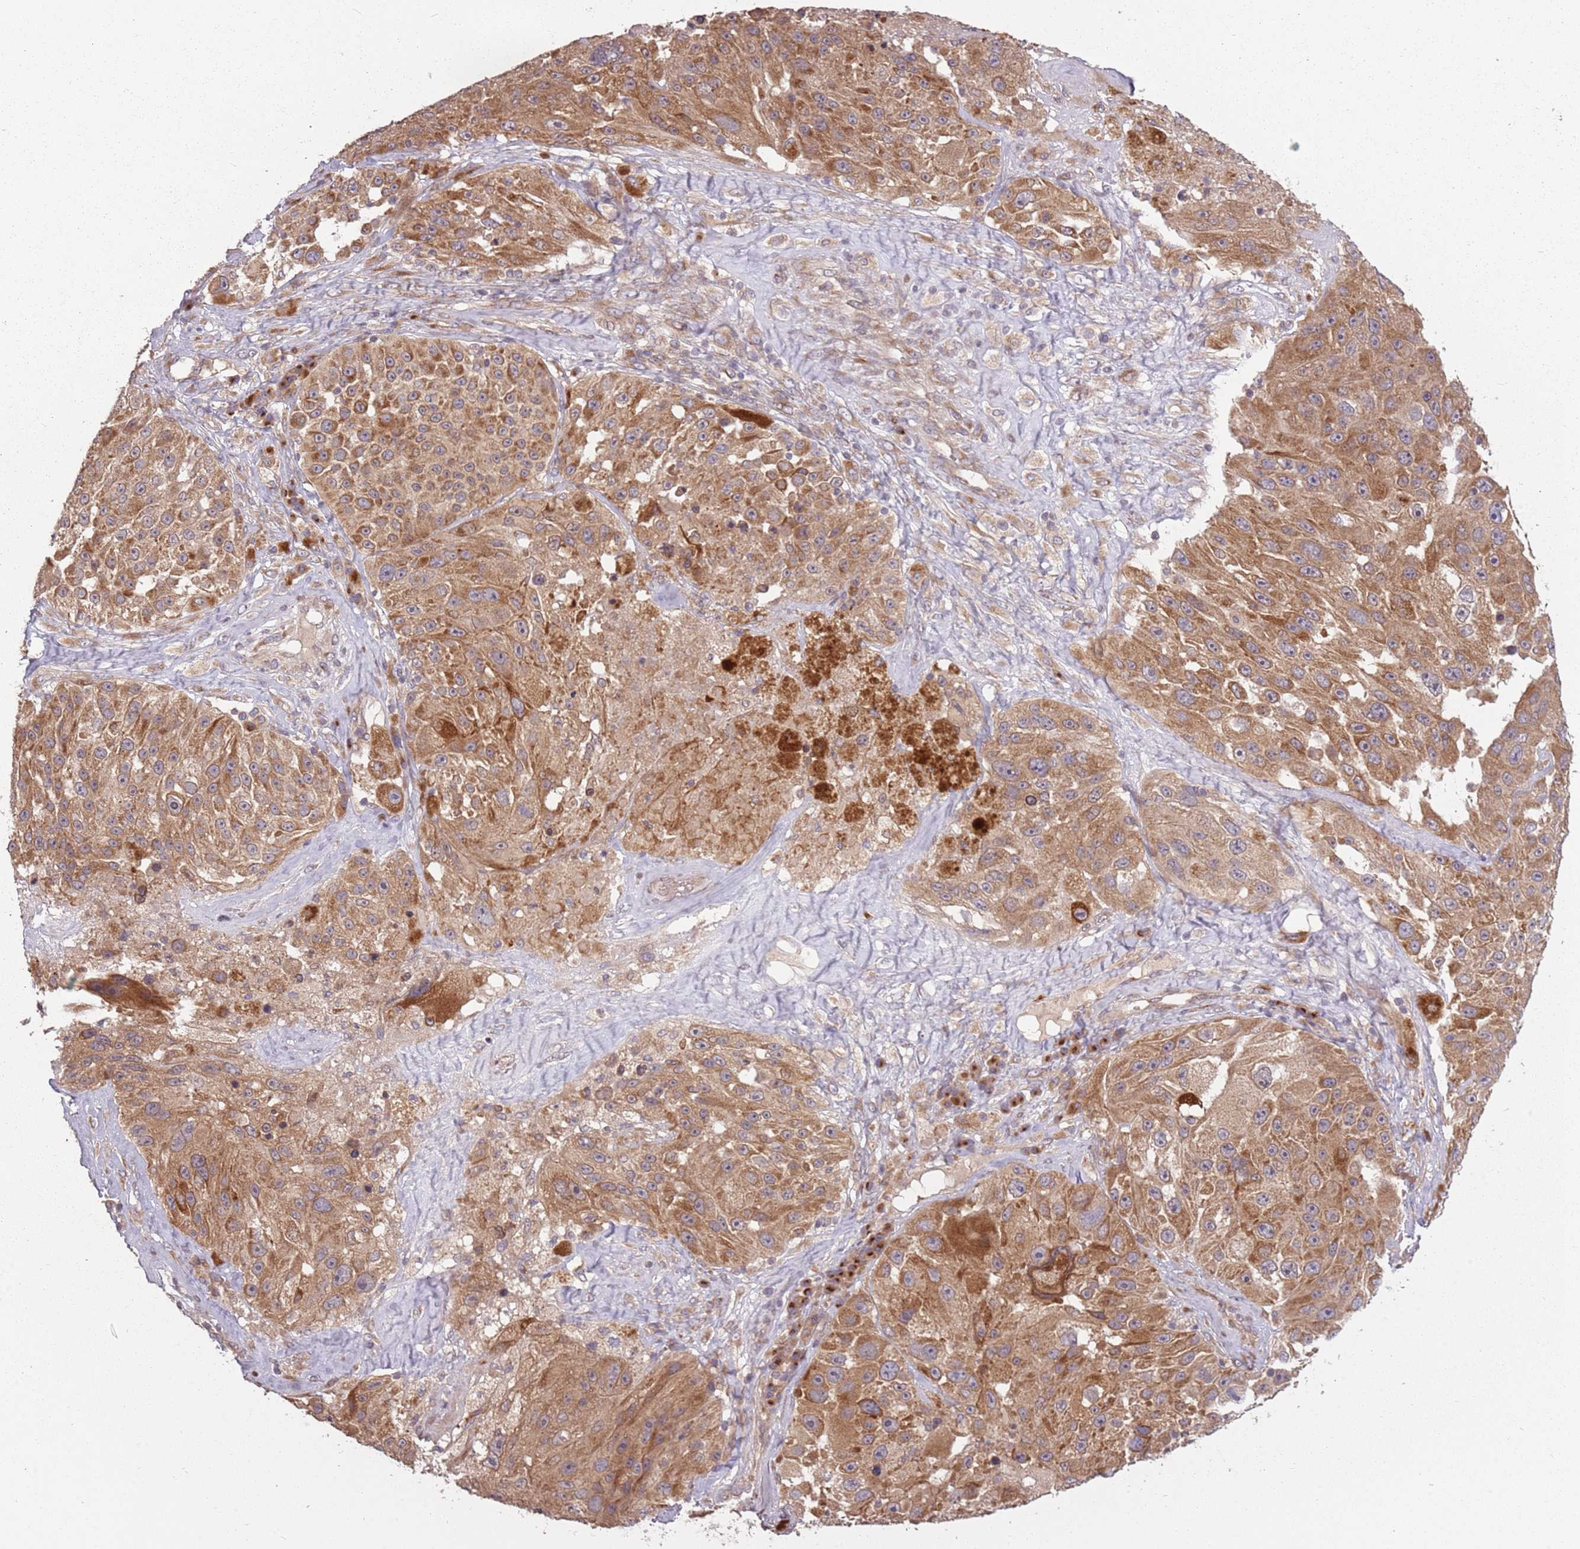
{"staining": {"intensity": "strong", "quantity": ">75%", "location": "cytoplasmic/membranous"}, "tissue": "melanoma", "cell_type": "Tumor cells", "image_type": "cancer", "snomed": [{"axis": "morphology", "description": "Malignant melanoma, Metastatic site"}, {"axis": "topography", "description": "Lymph node"}], "caption": "Melanoma stained with DAB (3,3'-diaminobenzidine) immunohistochemistry (IHC) displays high levels of strong cytoplasmic/membranous expression in approximately >75% of tumor cells.", "gene": "PLD6", "patient": {"sex": "male", "age": 62}}